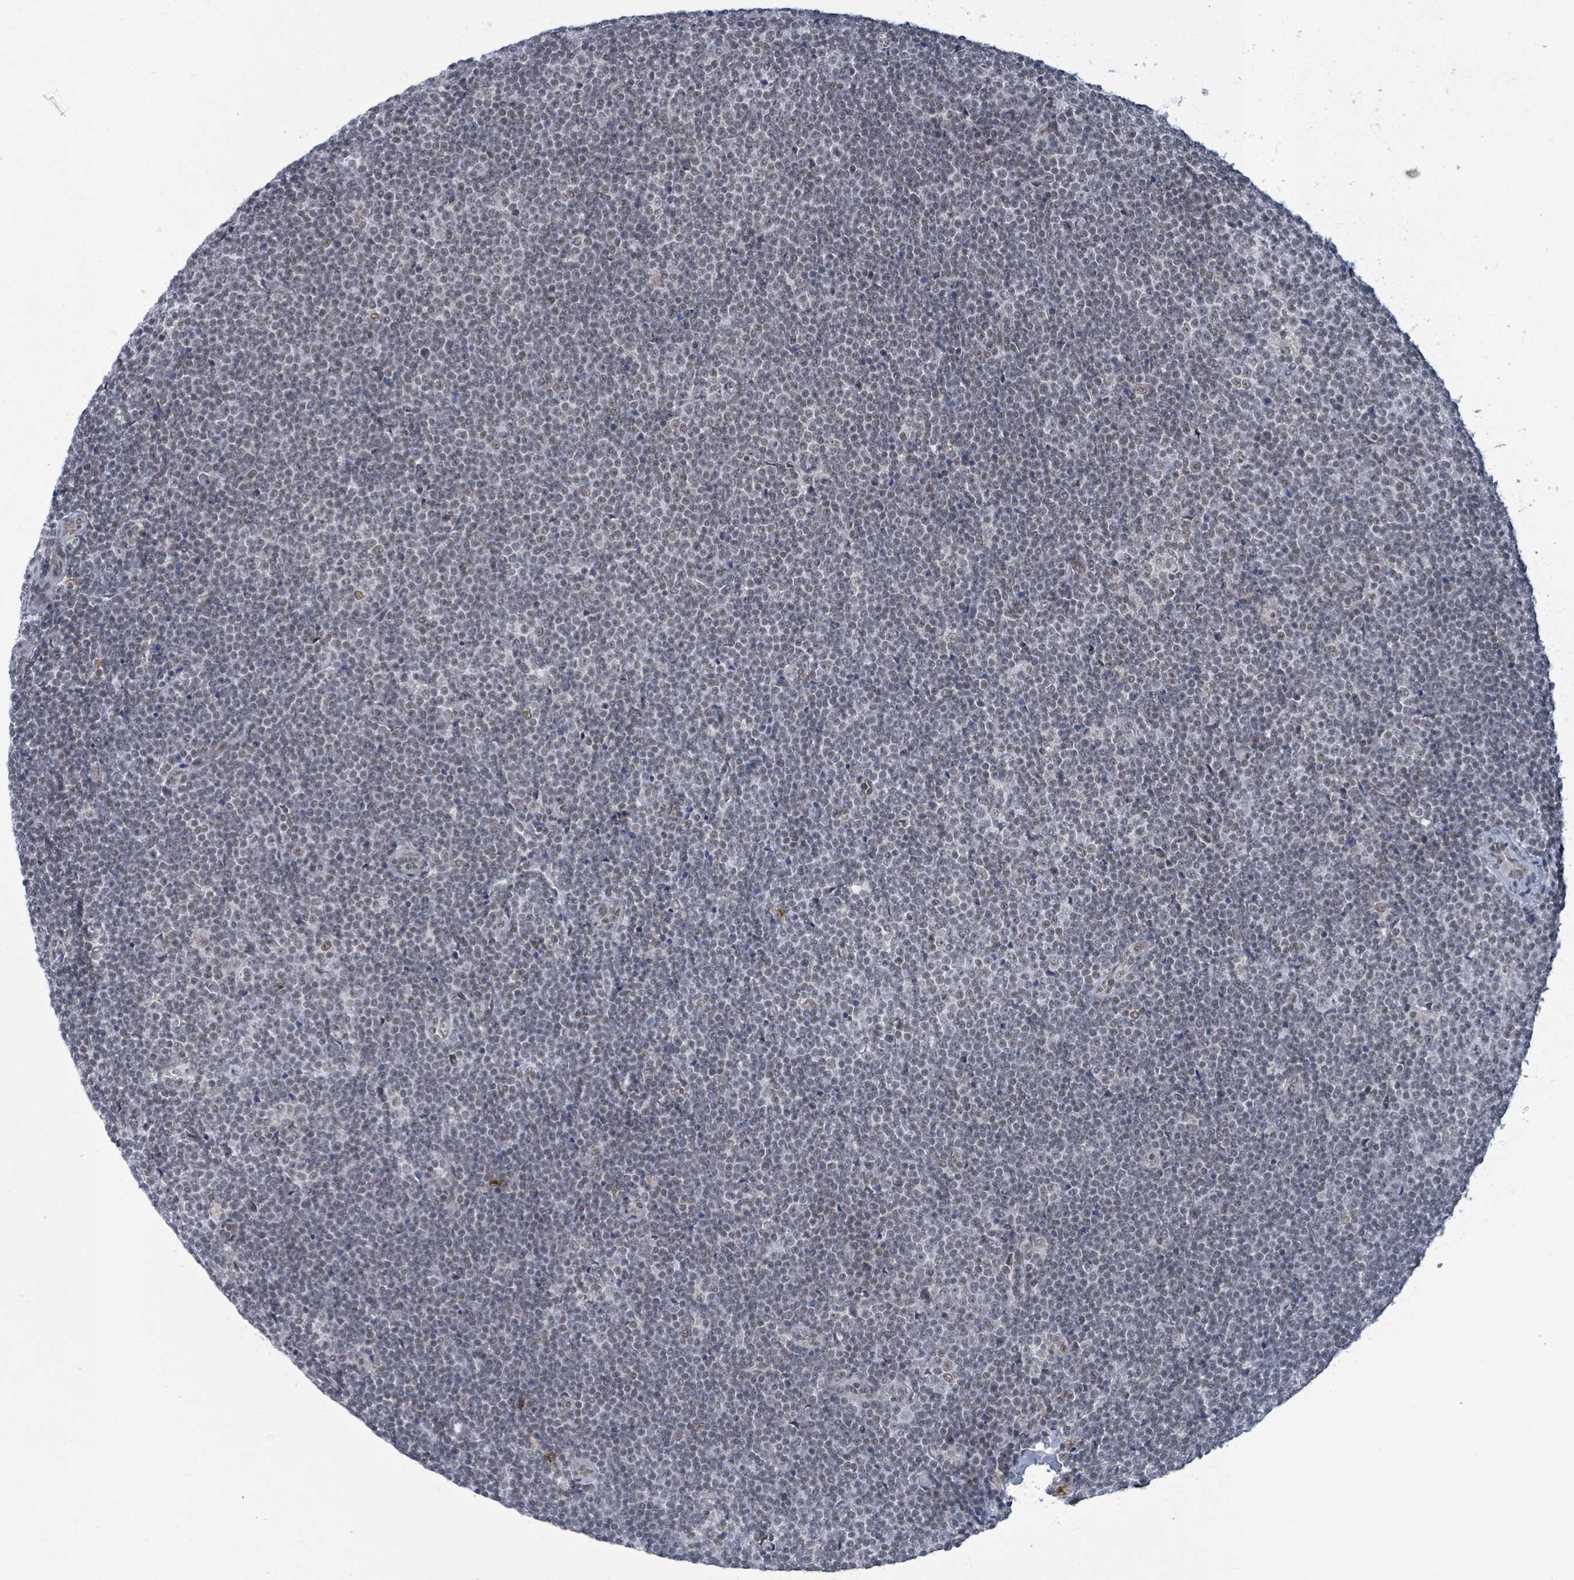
{"staining": {"intensity": "negative", "quantity": "none", "location": "none"}, "tissue": "lymphoma", "cell_type": "Tumor cells", "image_type": "cancer", "snomed": [{"axis": "morphology", "description": "Malignant lymphoma, non-Hodgkin's type, Low grade"}, {"axis": "topography", "description": "Lymph node"}], "caption": "Malignant lymphoma, non-Hodgkin's type (low-grade) was stained to show a protein in brown. There is no significant staining in tumor cells.", "gene": "BANP", "patient": {"sex": "male", "age": 48}}